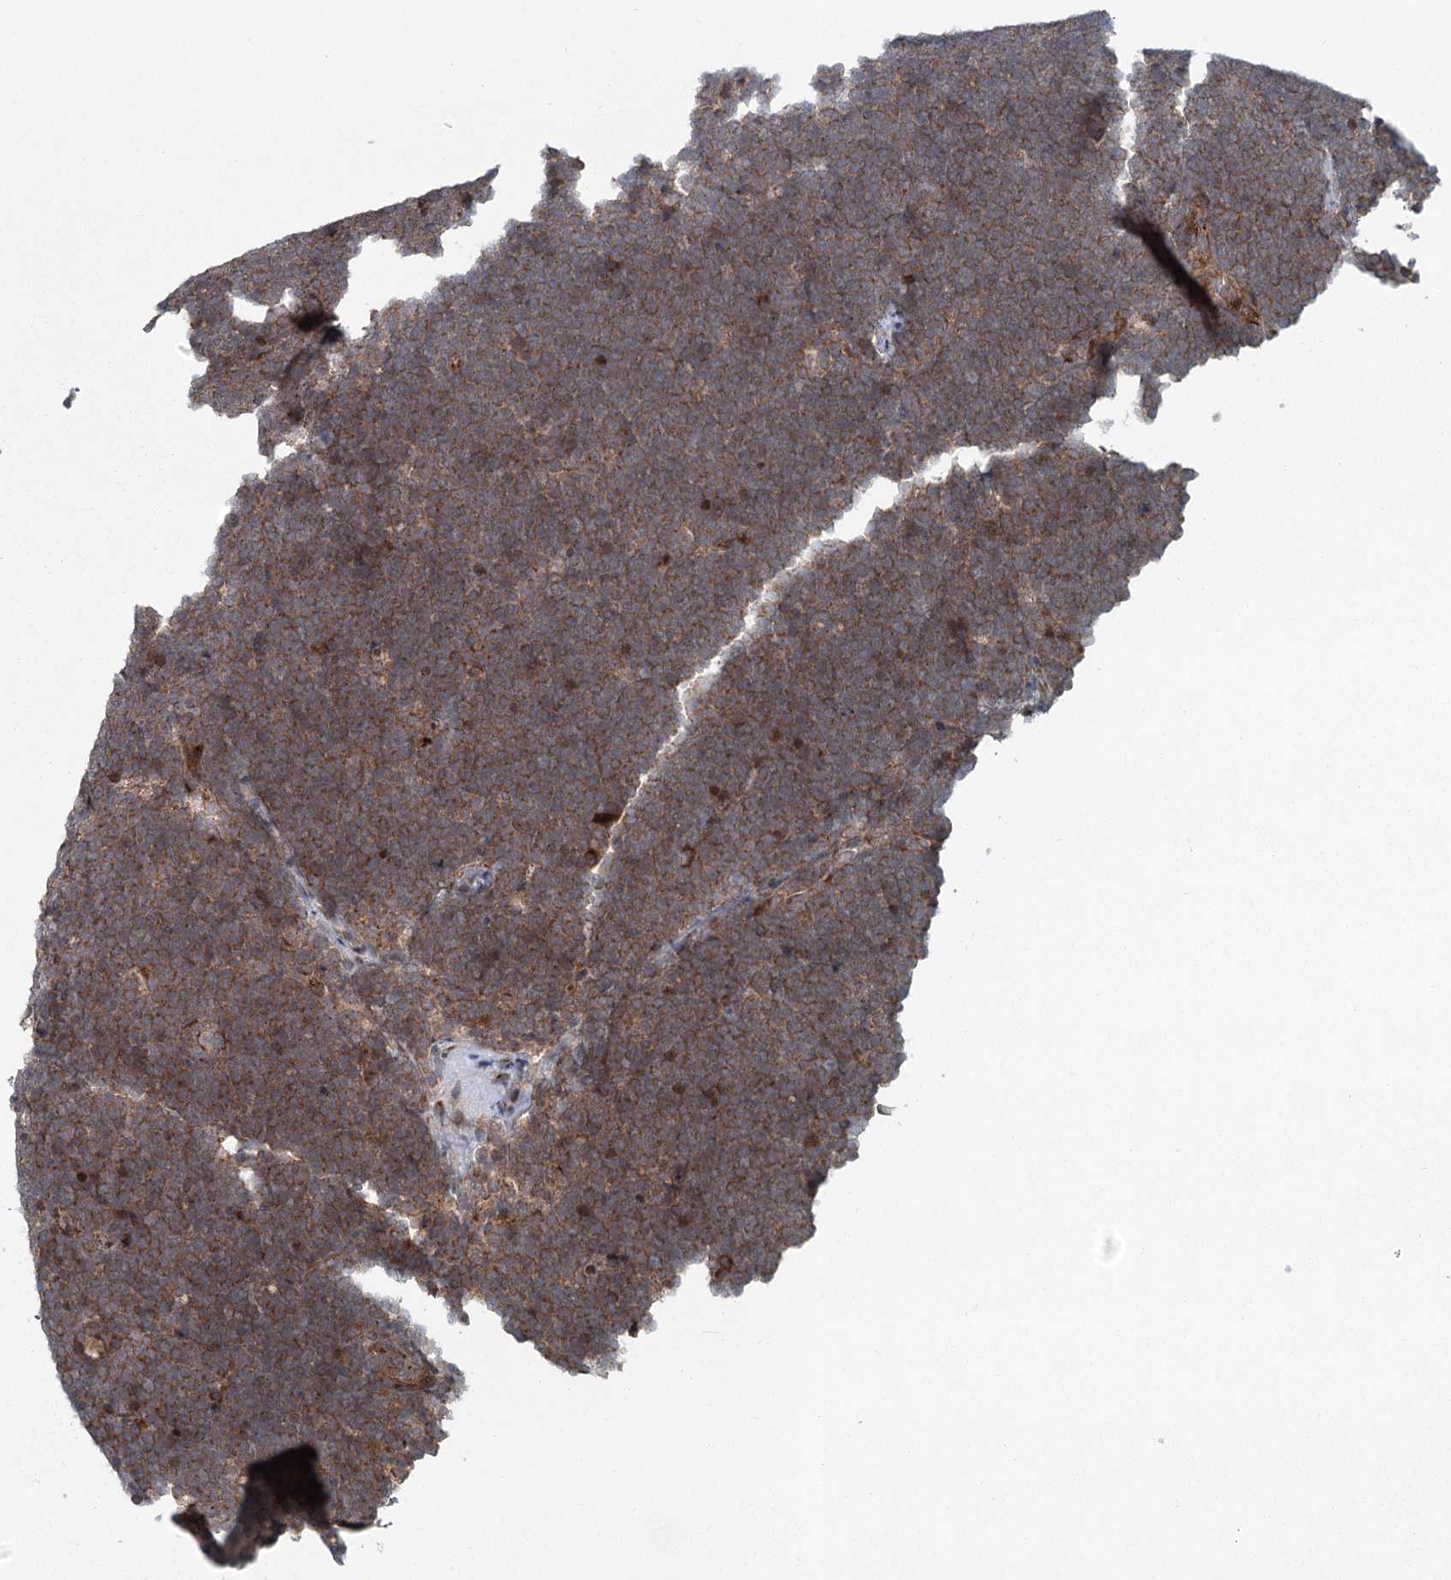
{"staining": {"intensity": "moderate", "quantity": ">75%", "location": "cytoplasmic/membranous"}, "tissue": "lymphoma", "cell_type": "Tumor cells", "image_type": "cancer", "snomed": [{"axis": "morphology", "description": "Malignant lymphoma, non-Hodgkin's type, High grade"}, {"axis": "topography", "description": "Lymph node"}], "caption": "A high-resolution photomicrograph shows immunohistochemistry (IHC) staining of lymphoma, which exhibits moderate cytoplasmic/membranous staining in approximately >75% of tumor cells. The protein is stained brown, and the nuclei are stained in blue (DAB IHC with brightfield microscopy, high magnification).", "gene": "IFT46", "patient": {"sex": "male", "age": 13}}